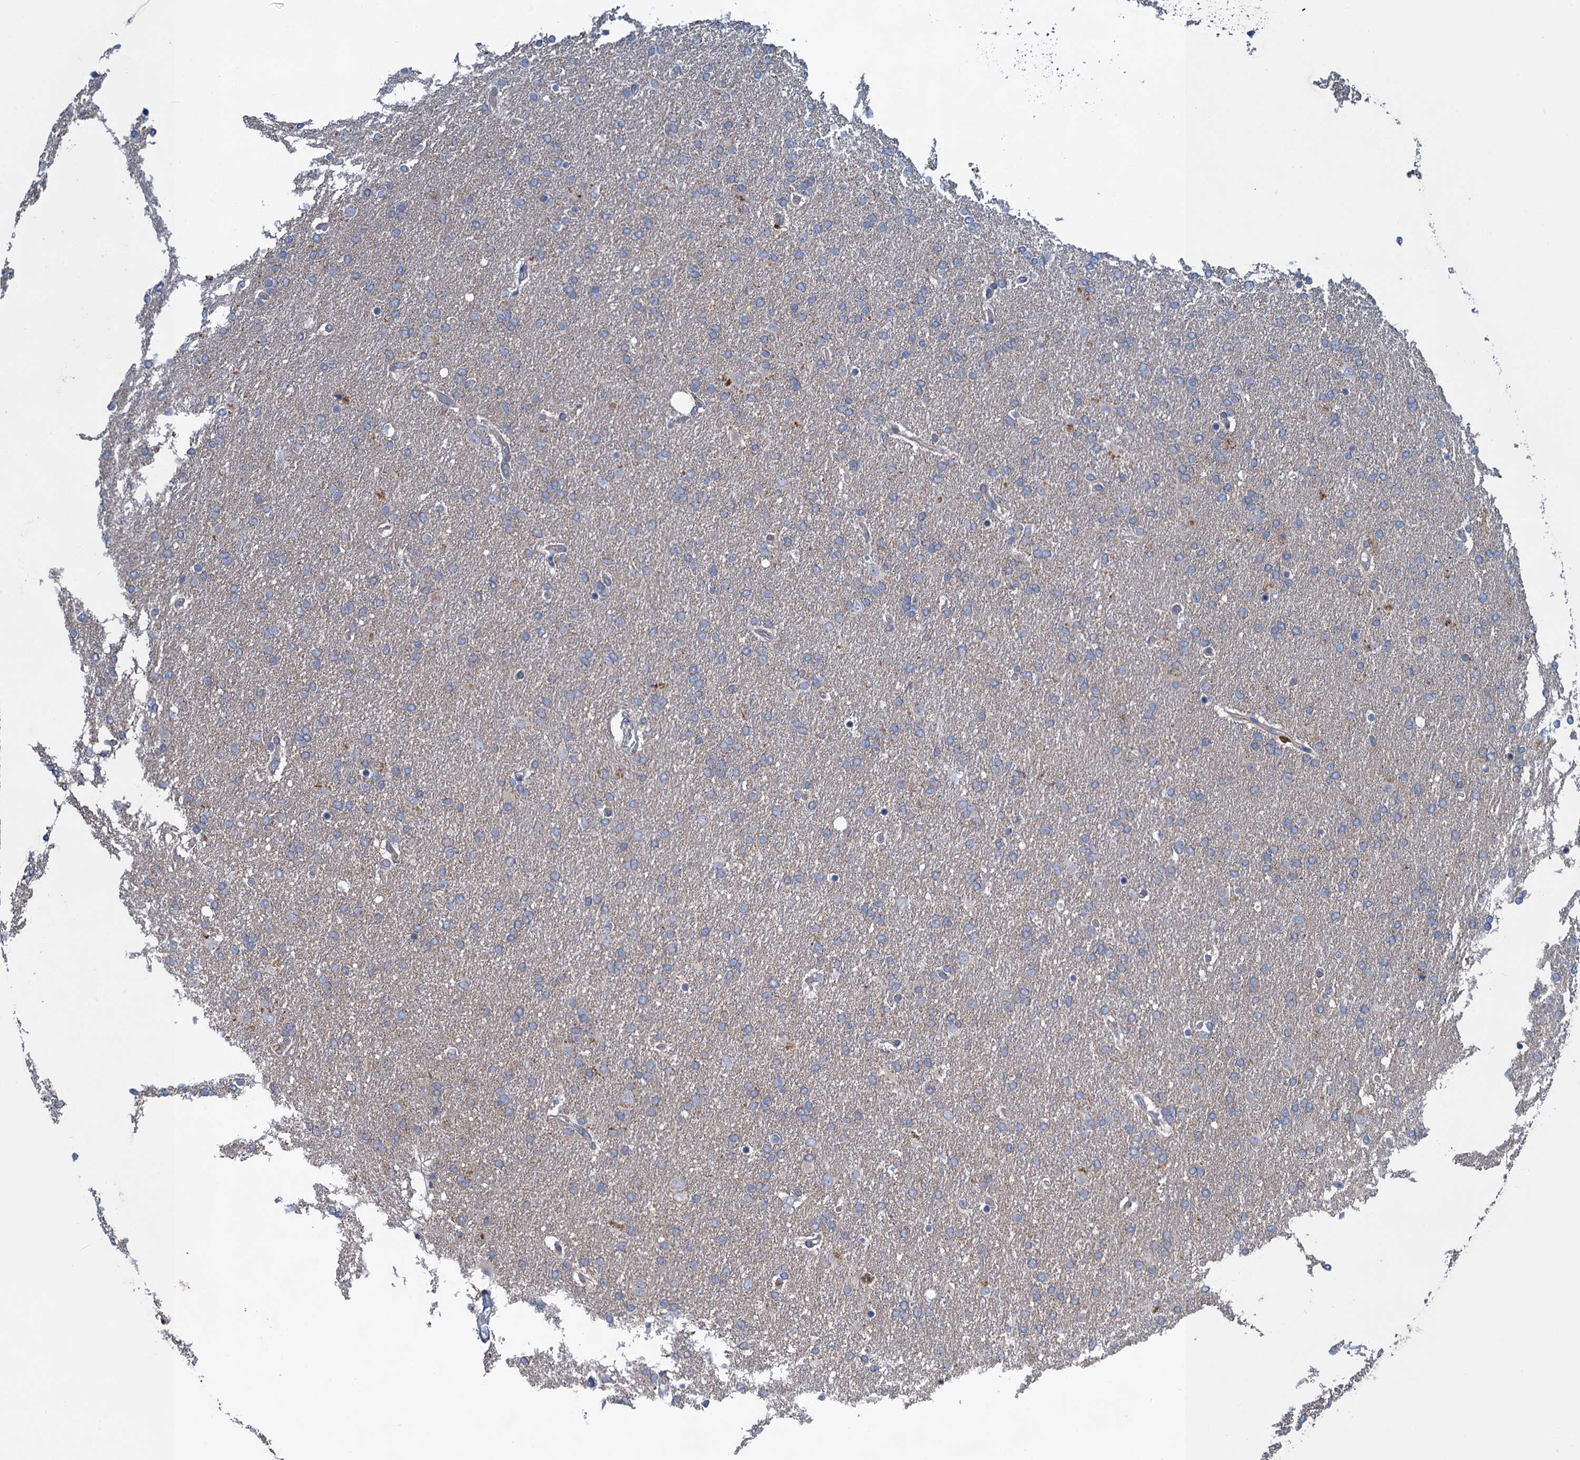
{"staining": {"intensity": "negative", "quantity": "none", "location": "none"}, "tissue": "glioma", "cell_type": "Tumor cells", "image_type": "cancer", "snomed": [{"axis": "morphology", "description": "Glioma, malignant, High grade"}, {"axis": "topography", "description": "Brain"}], "caption": "This is a micrograph of IHC staining of glioma, which shows no expression in tumor cells.", "gene": "SNAP29", "patient": {"sex": "male", "age": 72}}